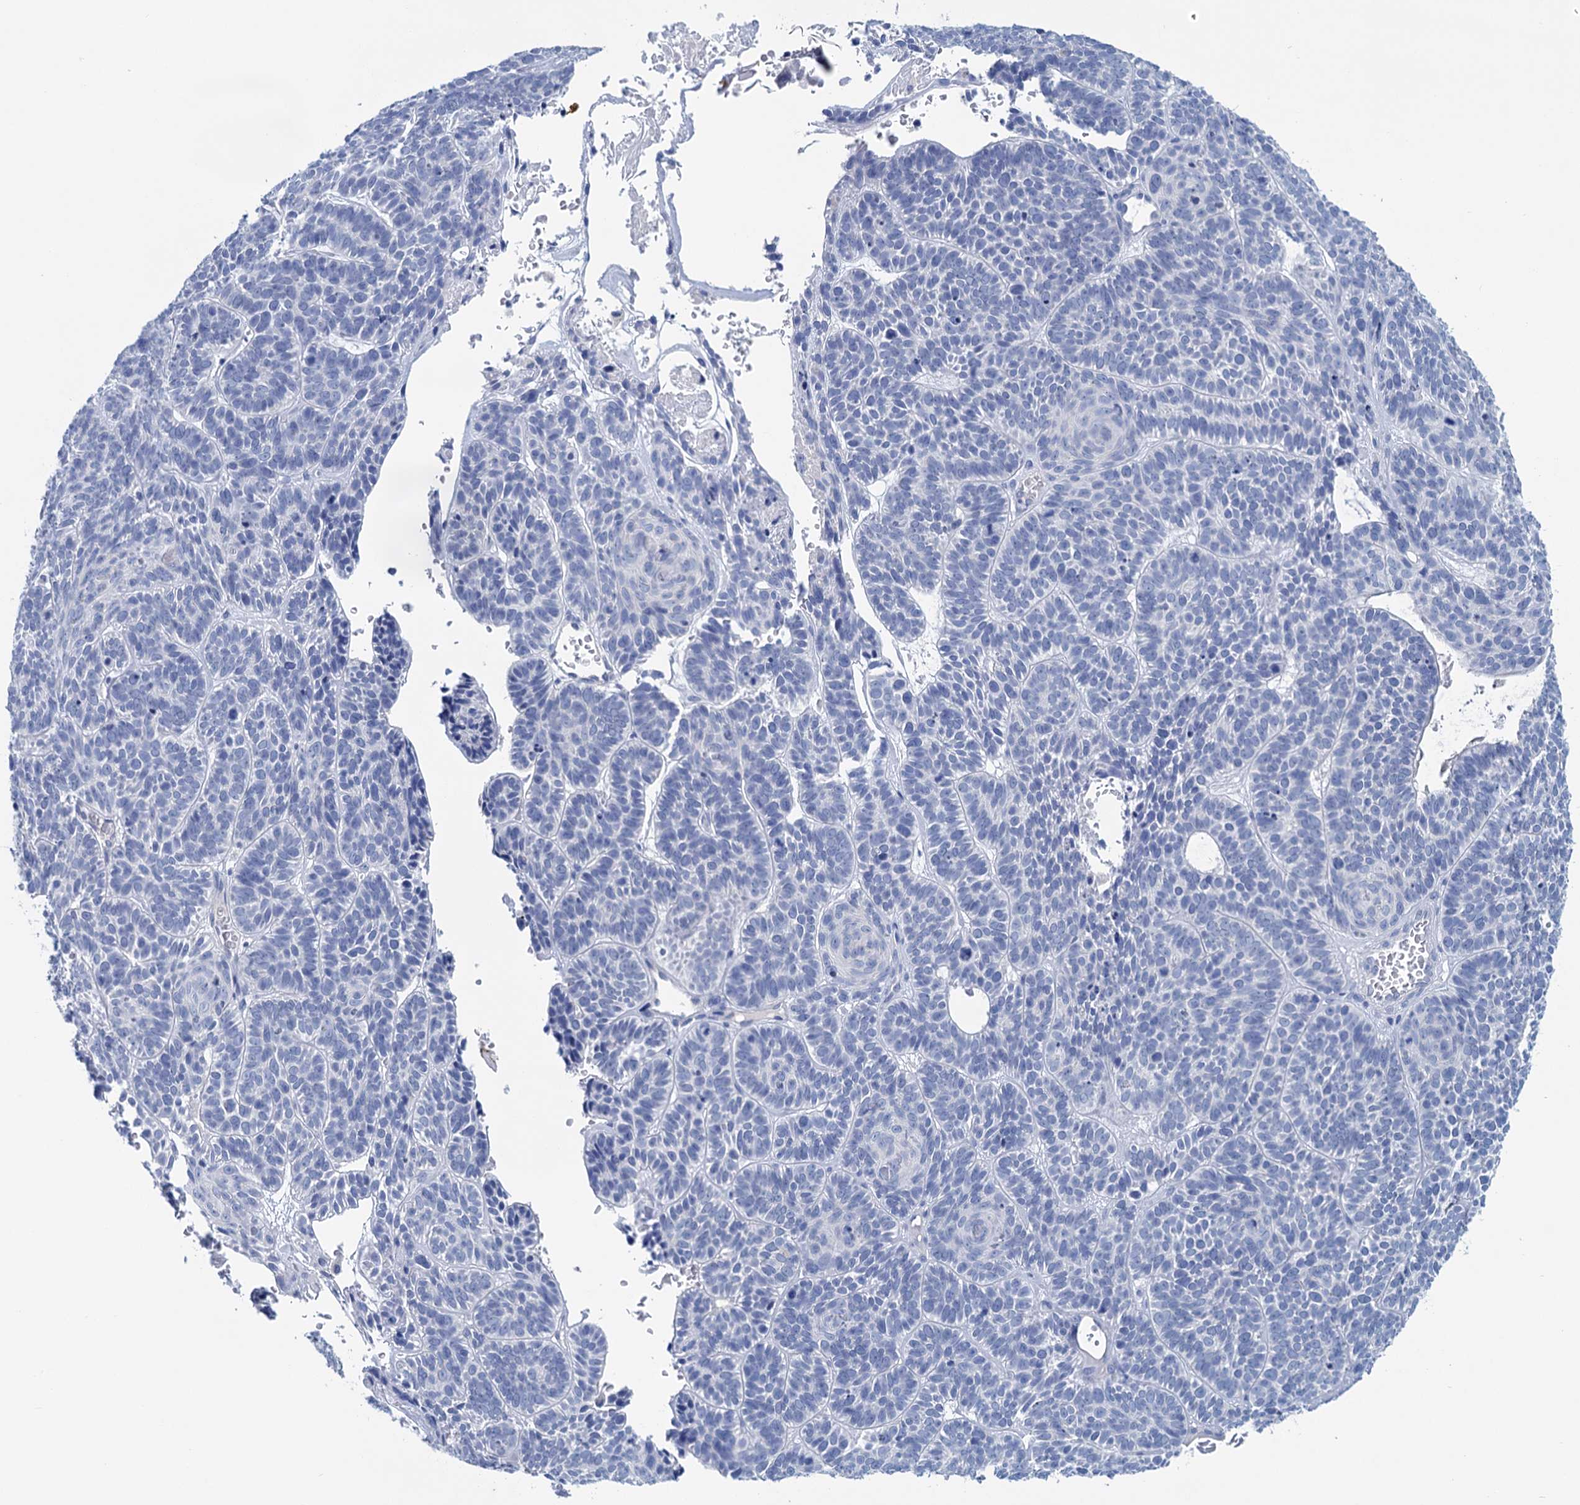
{"staining": {"intensity": "negative", "quantity": "none", "location": "none"}, "tissue": "skin cancer", "cell_type": "Tumor cells", "image_type": "cancer", "snomed": [{"axis": "morphology", "description": "Basal cell carcinoma"}, {"axis": "topography", "description": "Skin"}], "caption": "Tumor cells show no significant protein positivity in skin basal cell carcinoma.", "gene": "MYOZ3", "patient": {"sex": "male", "age": 85}}